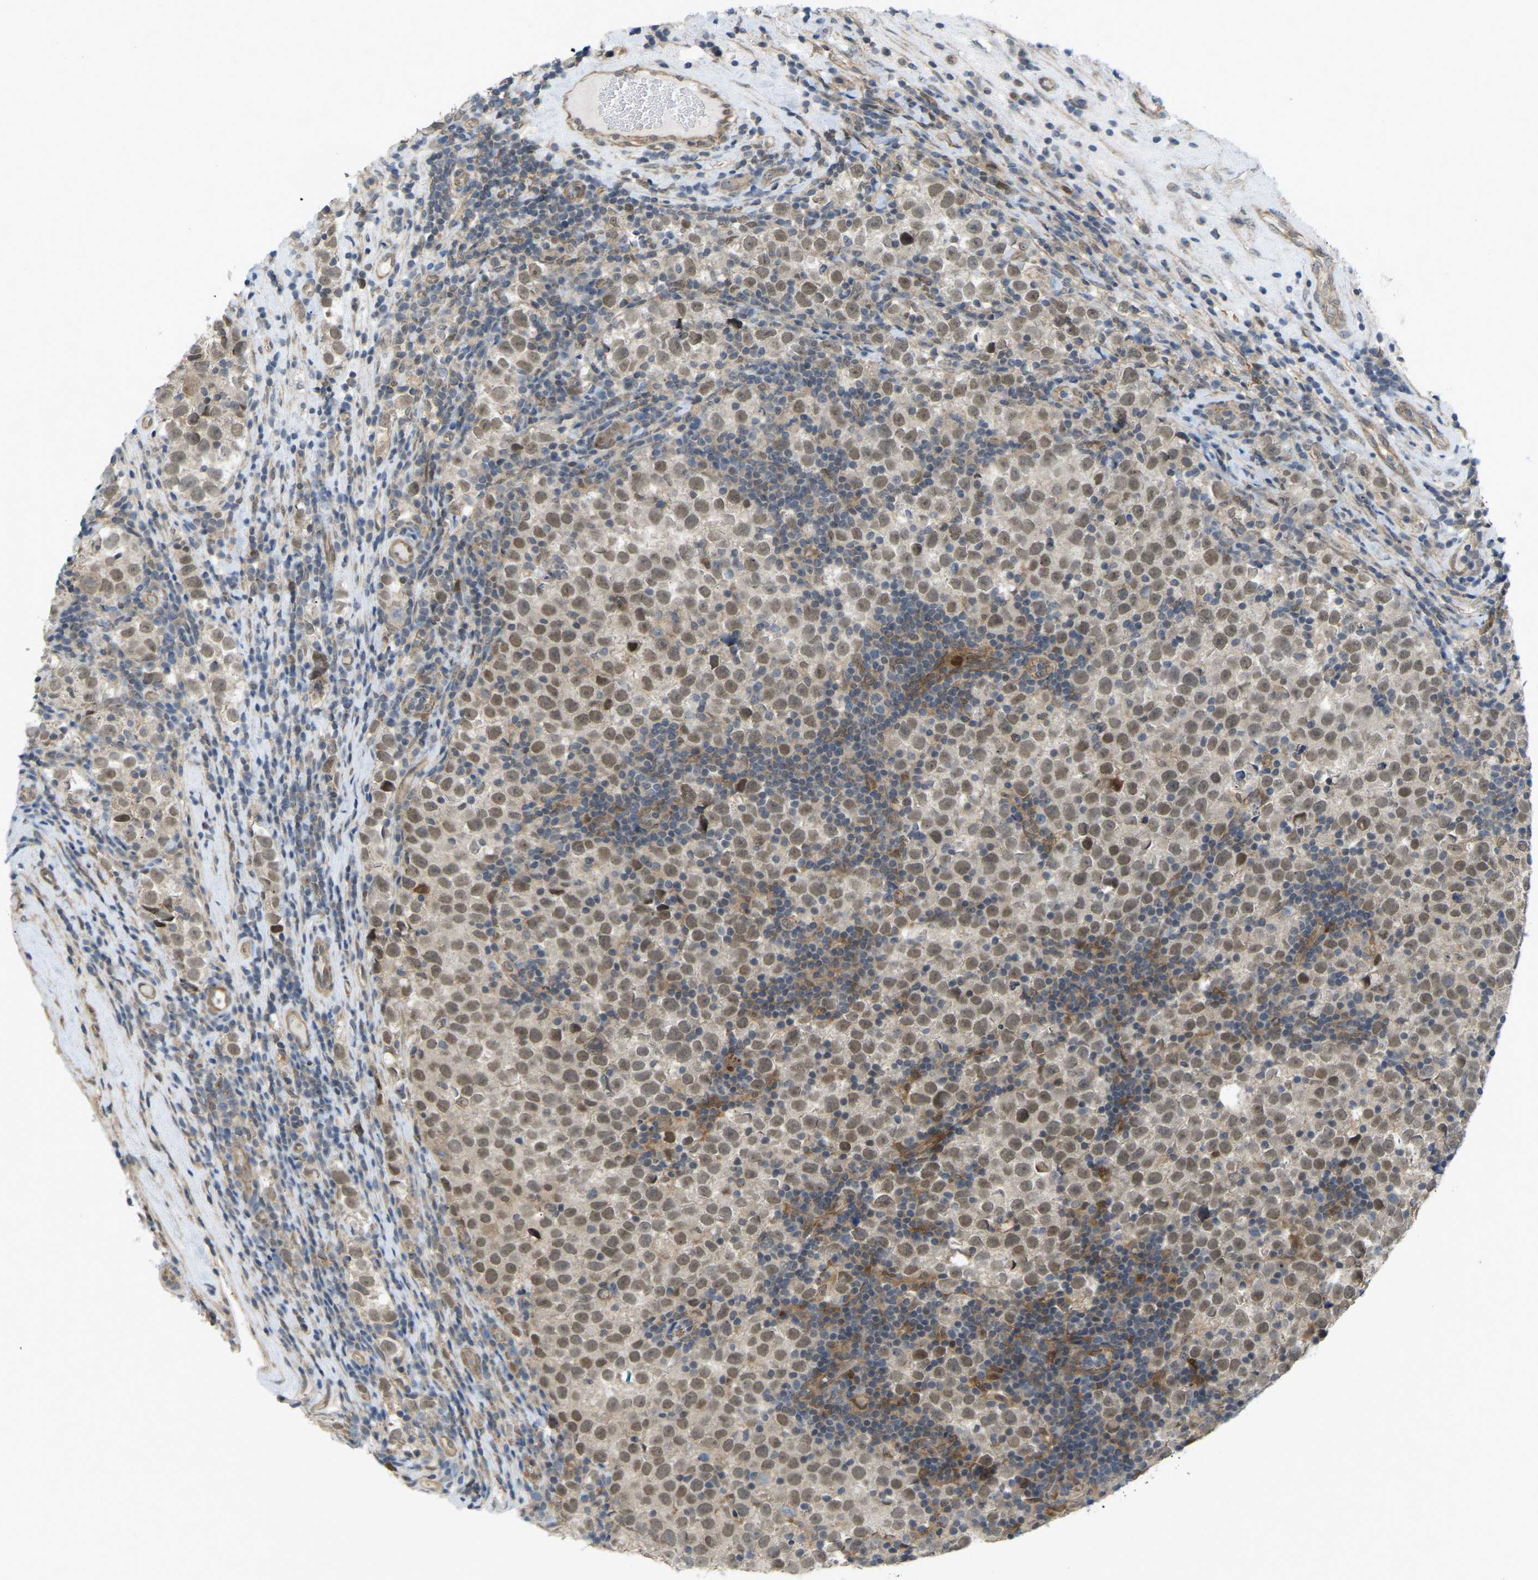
{"staining": {"intensity": "moderate", "quantity": ">75%", "location": "nuclear"}, "tissue": "testis cancer", "cell_type": "Tumor cells", "image_type": "cancer", "snomed": [{"axis": "morphology", "description": "Normal tissue, NOS"}, {"axis": "morphology", "description": "Seminoma, NOS"}, {"axis": "topography", "description": "Testis"}], "caption": "This micrograph exhibits immunohistochemistry (IHC) staining of human testis cancer, with medium moderate nuclear positivity in about >75% of tumor cells.", "gene": "SERPINB5", "patient": {"sex": "male", "age": 43}}